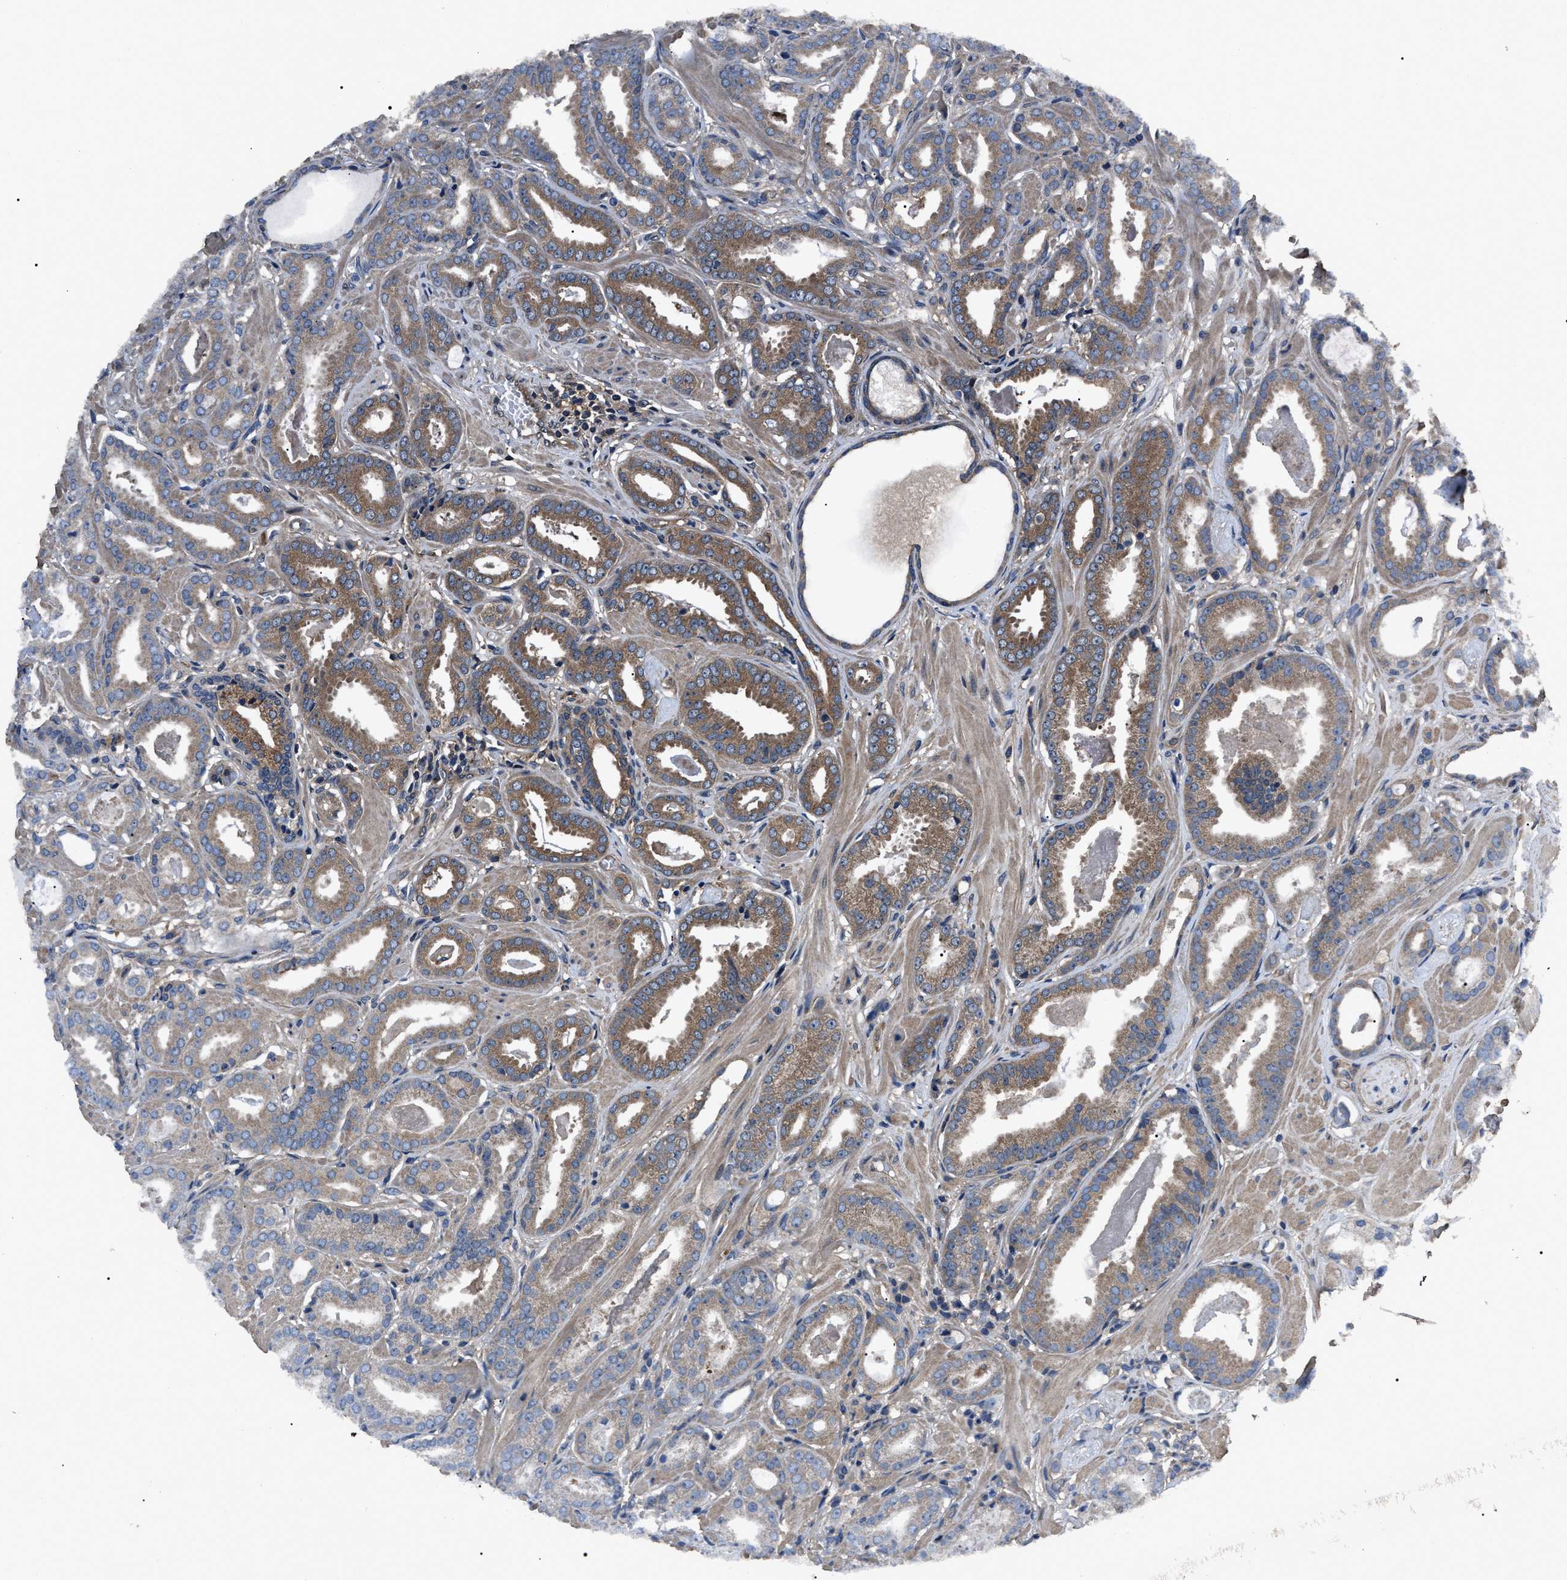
{"staining": {"intensity": "moderate", "quantity": "25%-75%", "location": "cytoplasmic/membranous"}, "tissue": "prostate cancer", "cell_type": "Tumor cells", "image_type": "cancer", "snomed": [{"axis": "morphology", "description": "Adenocarcinoma, Low grade"}, {"axis": "topography", "description": "Prostate"}], "caption": "A medium amount of moderate cytoplasmic/membranous staining is present in about 25%-75% of tumor cells in adenocarcinoma (low-grade) (prostate) tissue.", "gene": "RNF216", "patient": {"sex": "male", "age": 53}}